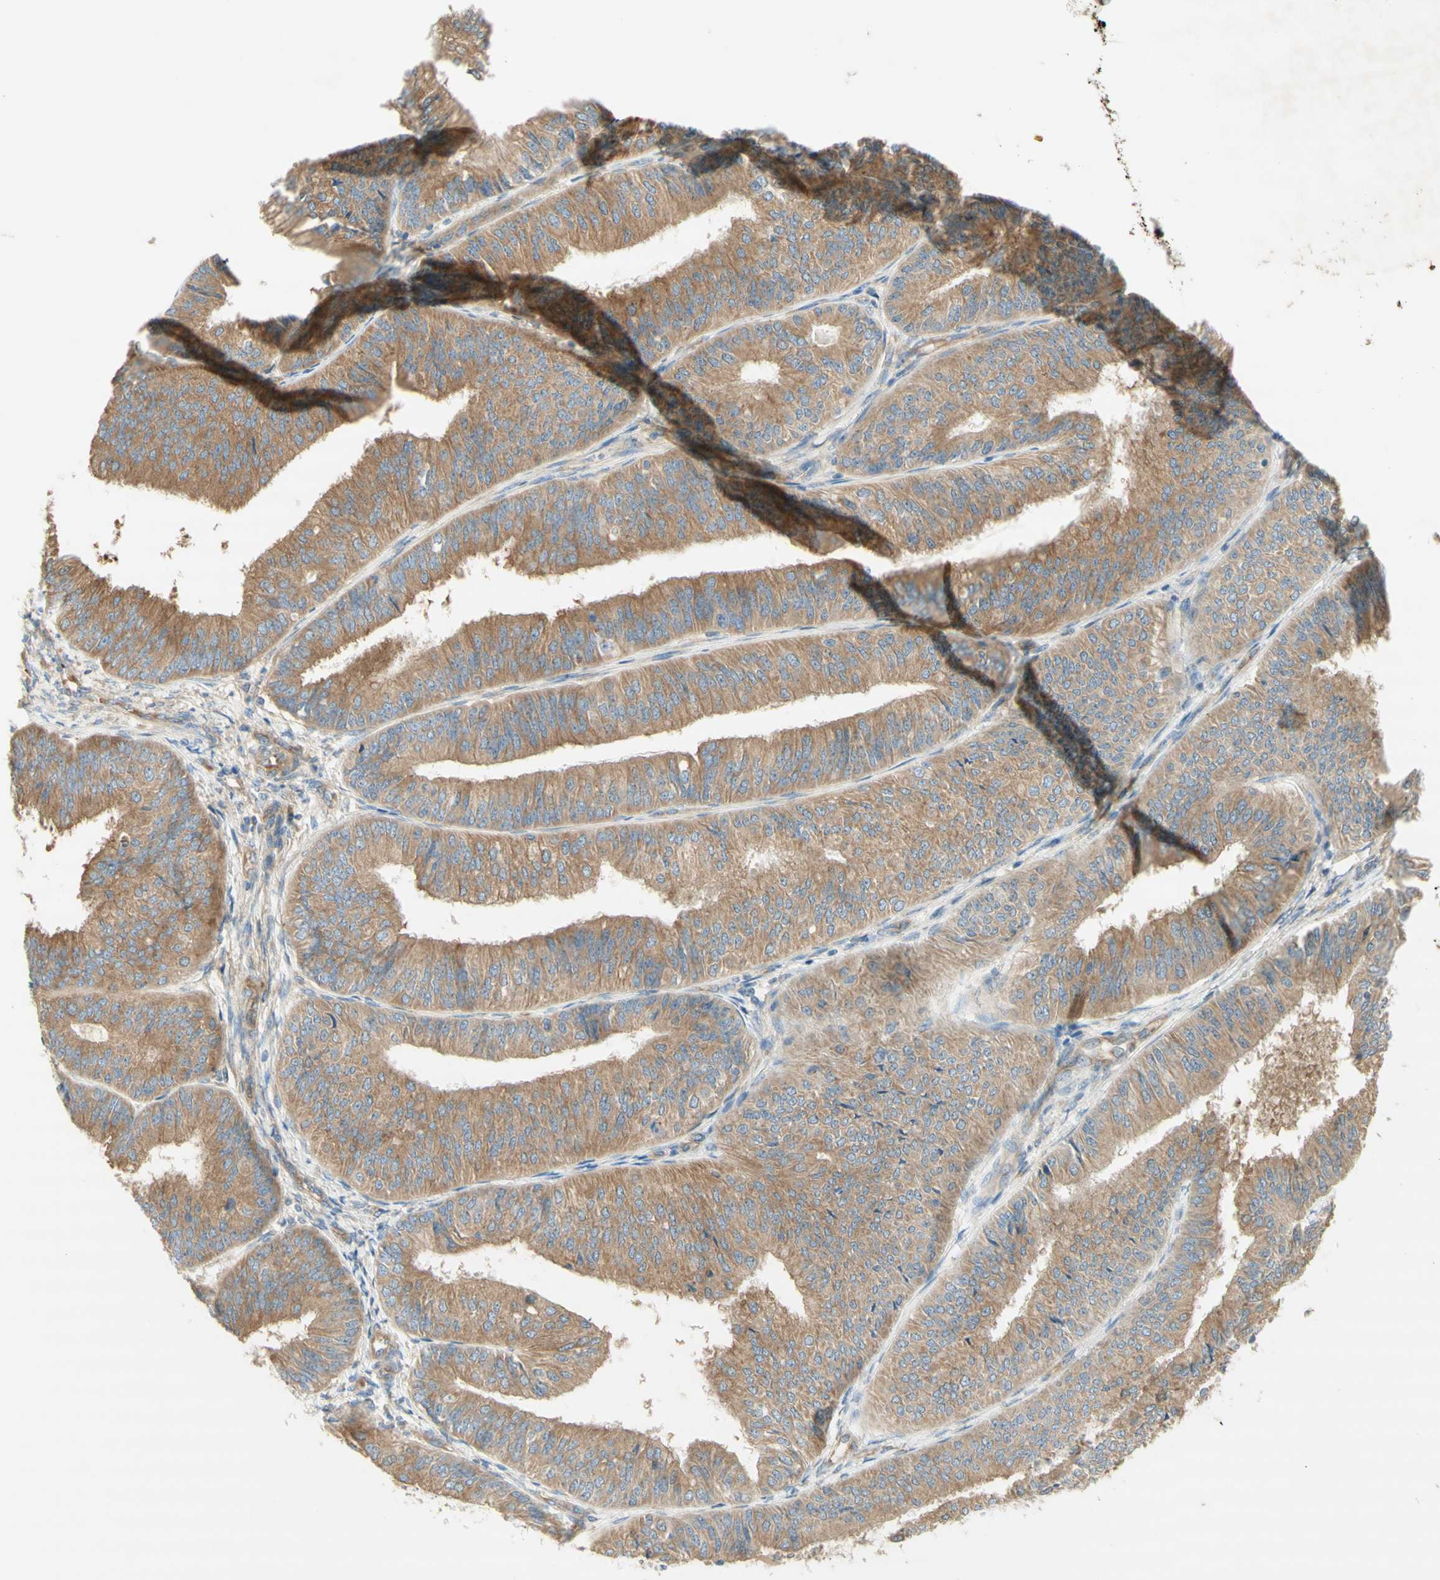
{"staining": {"intensity": "moderate", "quantity": ">75%", "location": "cytoplasmic/membranous"}, "tissue": "endometrial cancer", "cell_type": "Tumor cells", "image_type": "cancer", "snomed": [{"axis": "morphology", "description": "Adenocarcinoma, NOS"}, {"axis": "topography", "description": "Endometrium"}], "caption": "Adenocarcinoma (endometrial) stained with a protein marker demonstrates moderate staining in tumor cells.", "gene": "DYNC1H1", "patient": {"sex": "female", "age": 58}}